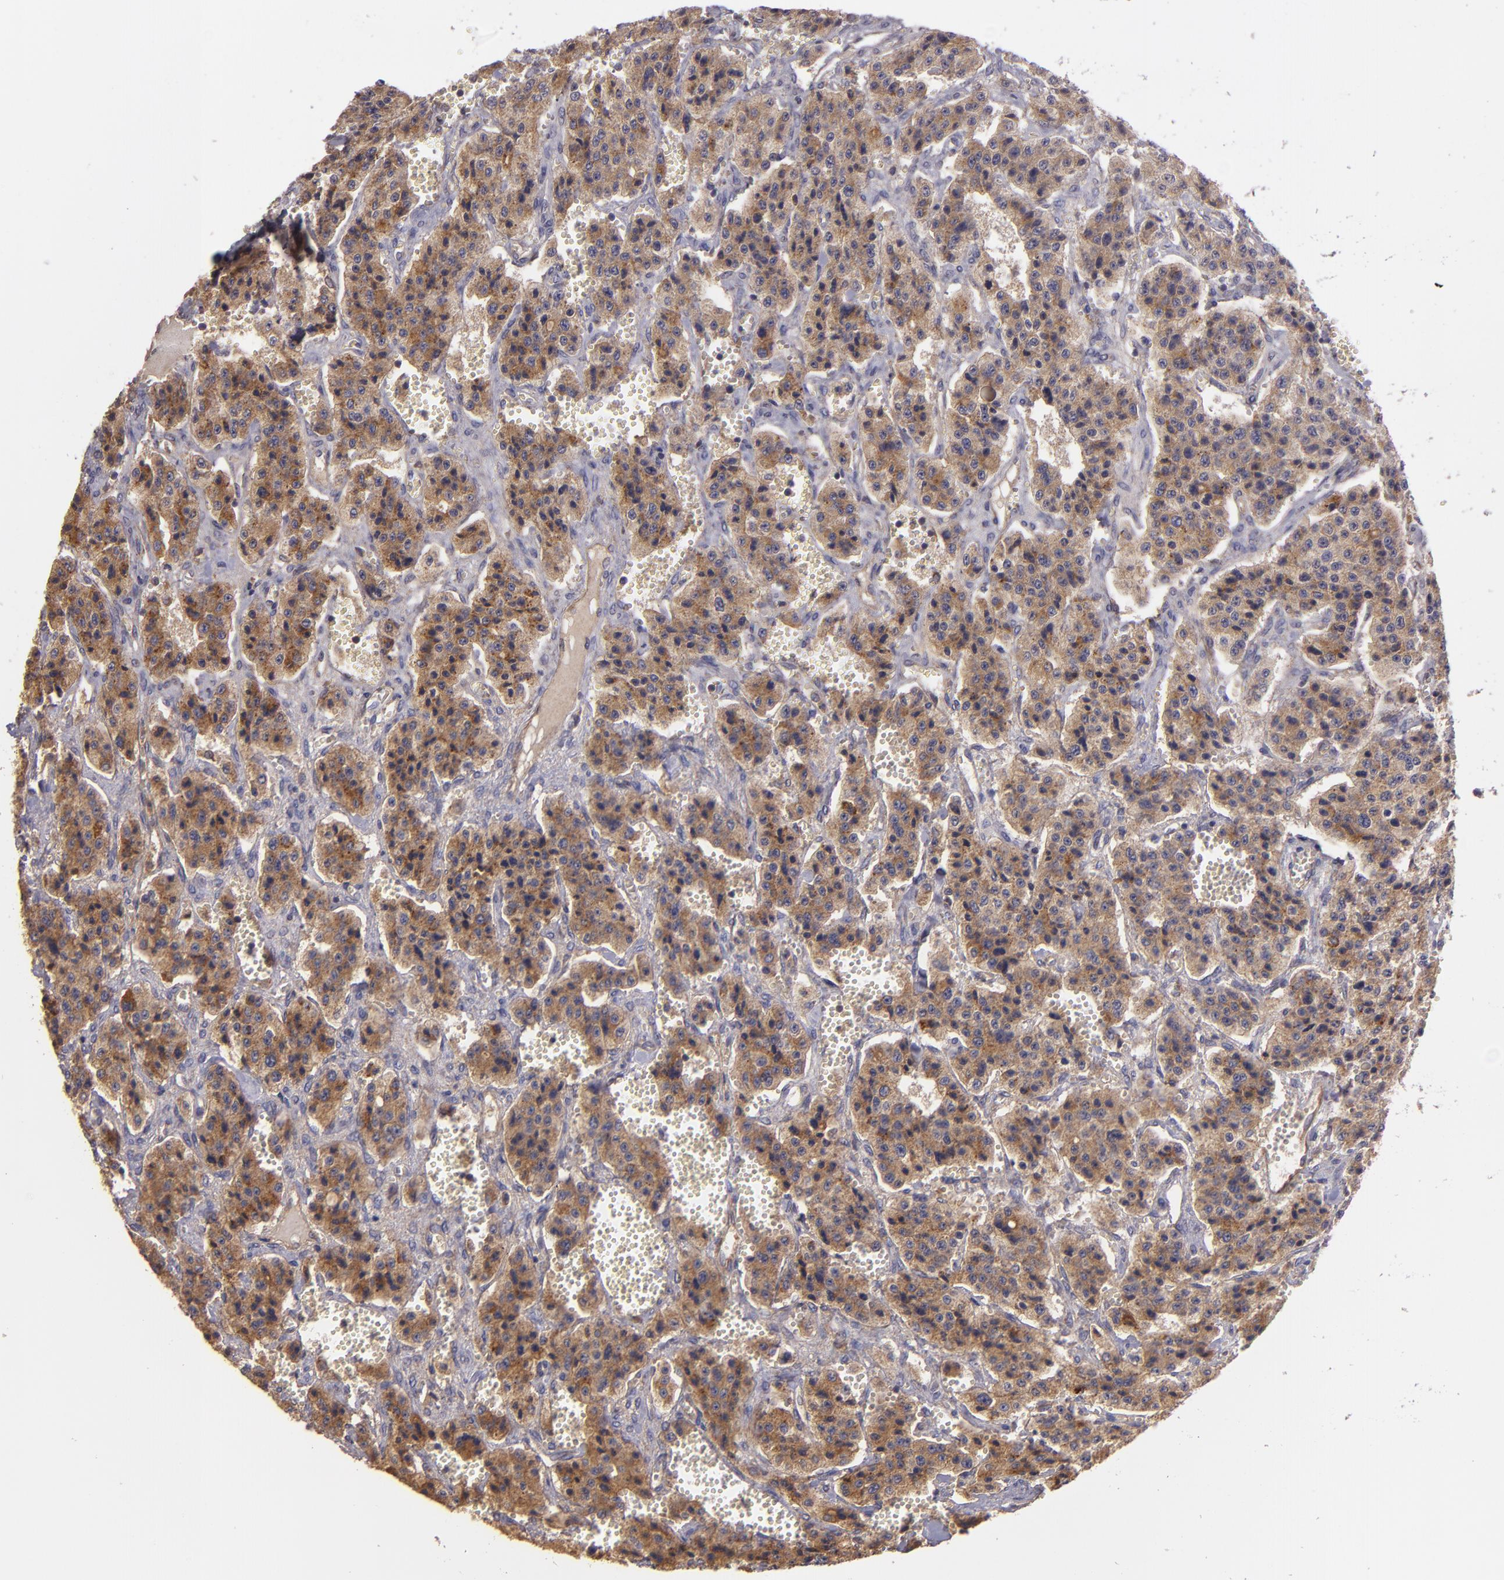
{"staining": {"intensity": "strong", "quantity": ">75%", "location": "cytoplasmic/membranous"}, "tissue": "carcinoid", "cell_type": "Tumor cells", "image_type": "cancer", "snomed": [{"axis": "morphology", "description": "Carcinoid, malignant, NOS"}, {"axis": "topography", "description": "Small intestine"}], "caption": "Human malignant carcinoid stained with a protein marker reveals strong staining in tumor cells.", "gene": "ECE1", "patient": {"sex": "male", "age": 52}}